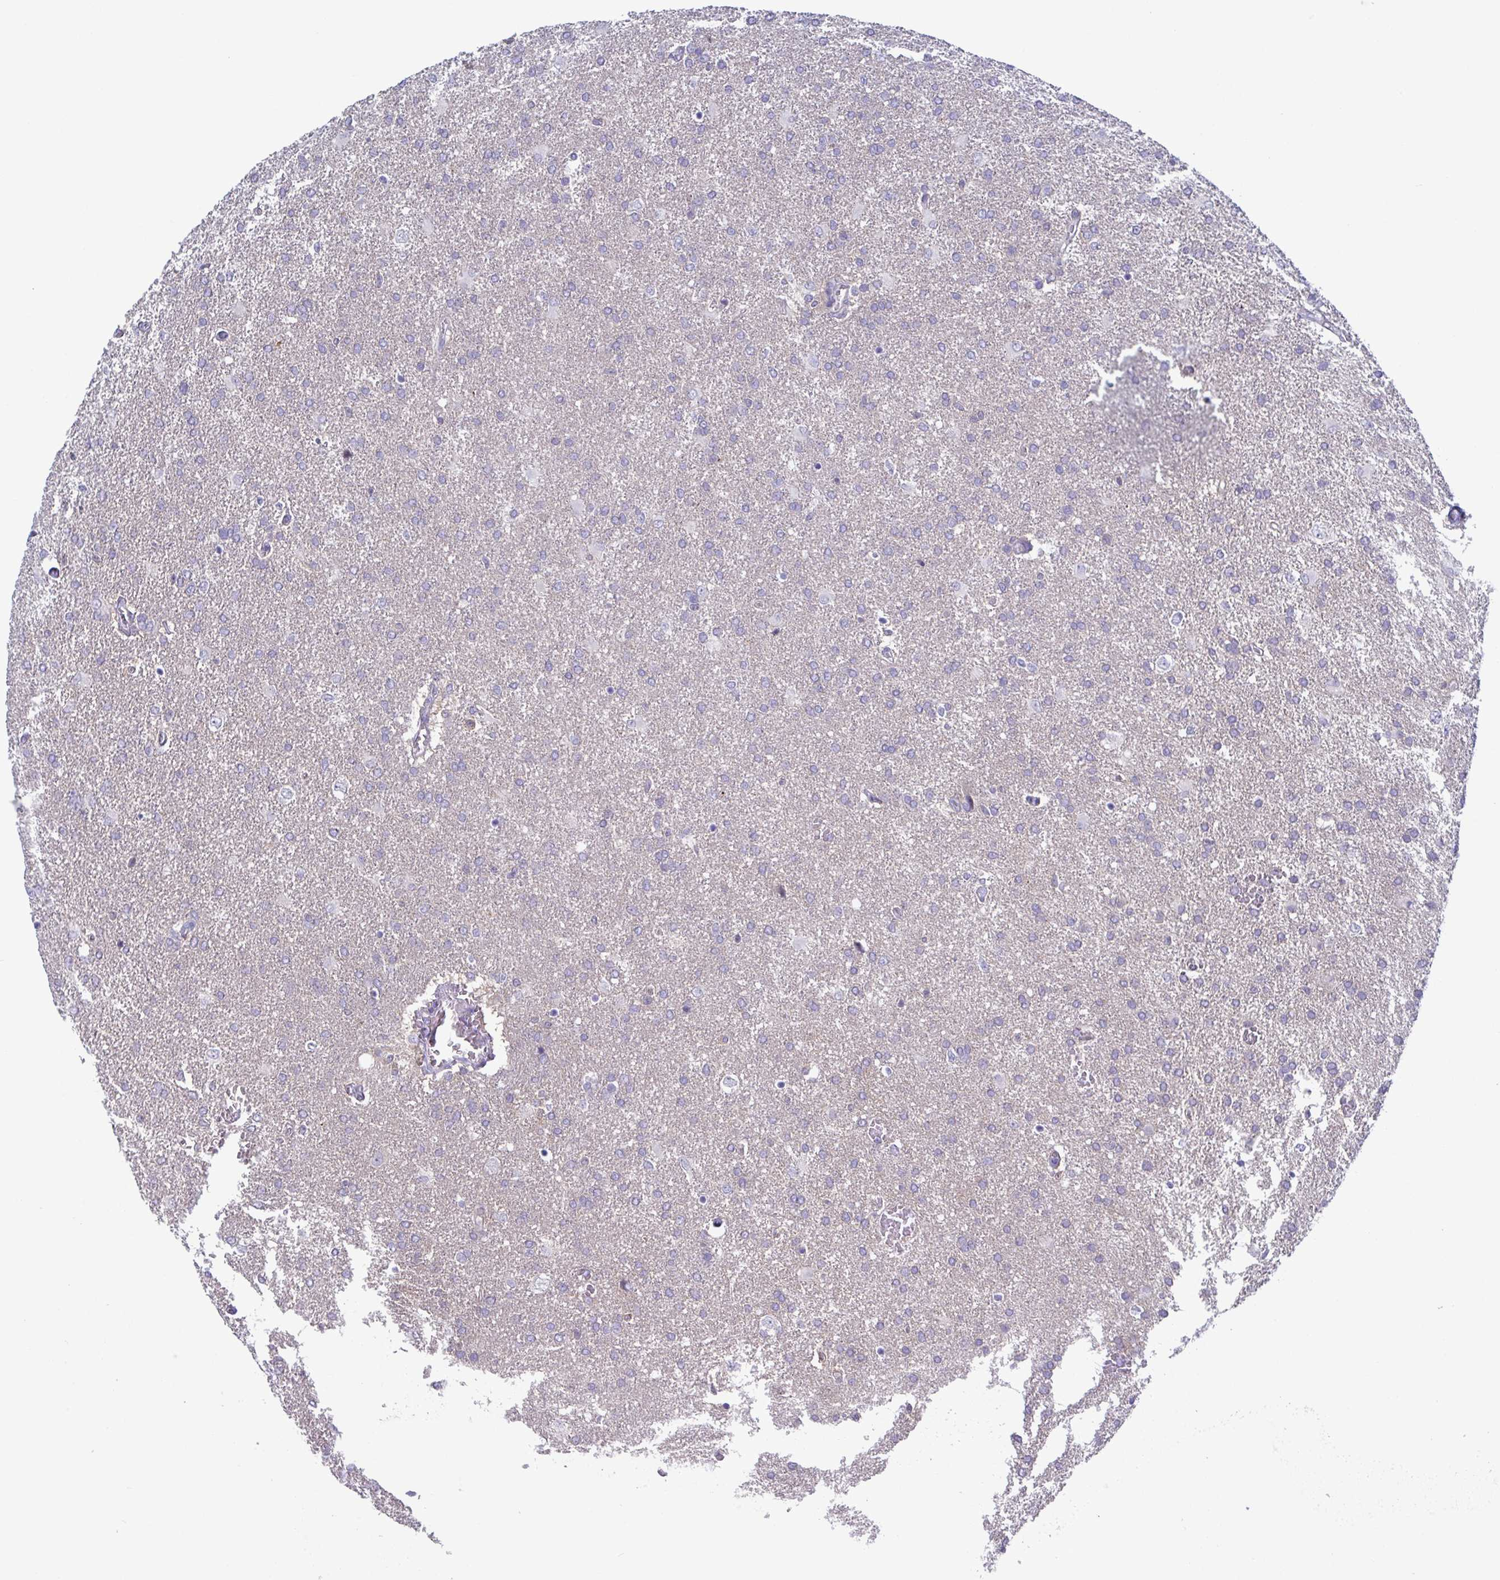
{"staining": {"intensity": "negative", "quantity": "none", "location": "none"}, "tissue": "glioma", "cell_type": "Tumor cells", "image_type": "cancer", "snomed": [{"axis": "morphology", "description": "Glioma, malignant, High grade"}, {"axis": "topography", "description": "Brain"}], "caption": "Immunohistochemistry of malignant glioma (high-grade) exhibits no expression in tumor cells.", "gene": "STK26", "patient": {"sex": "male", "age": 68}}